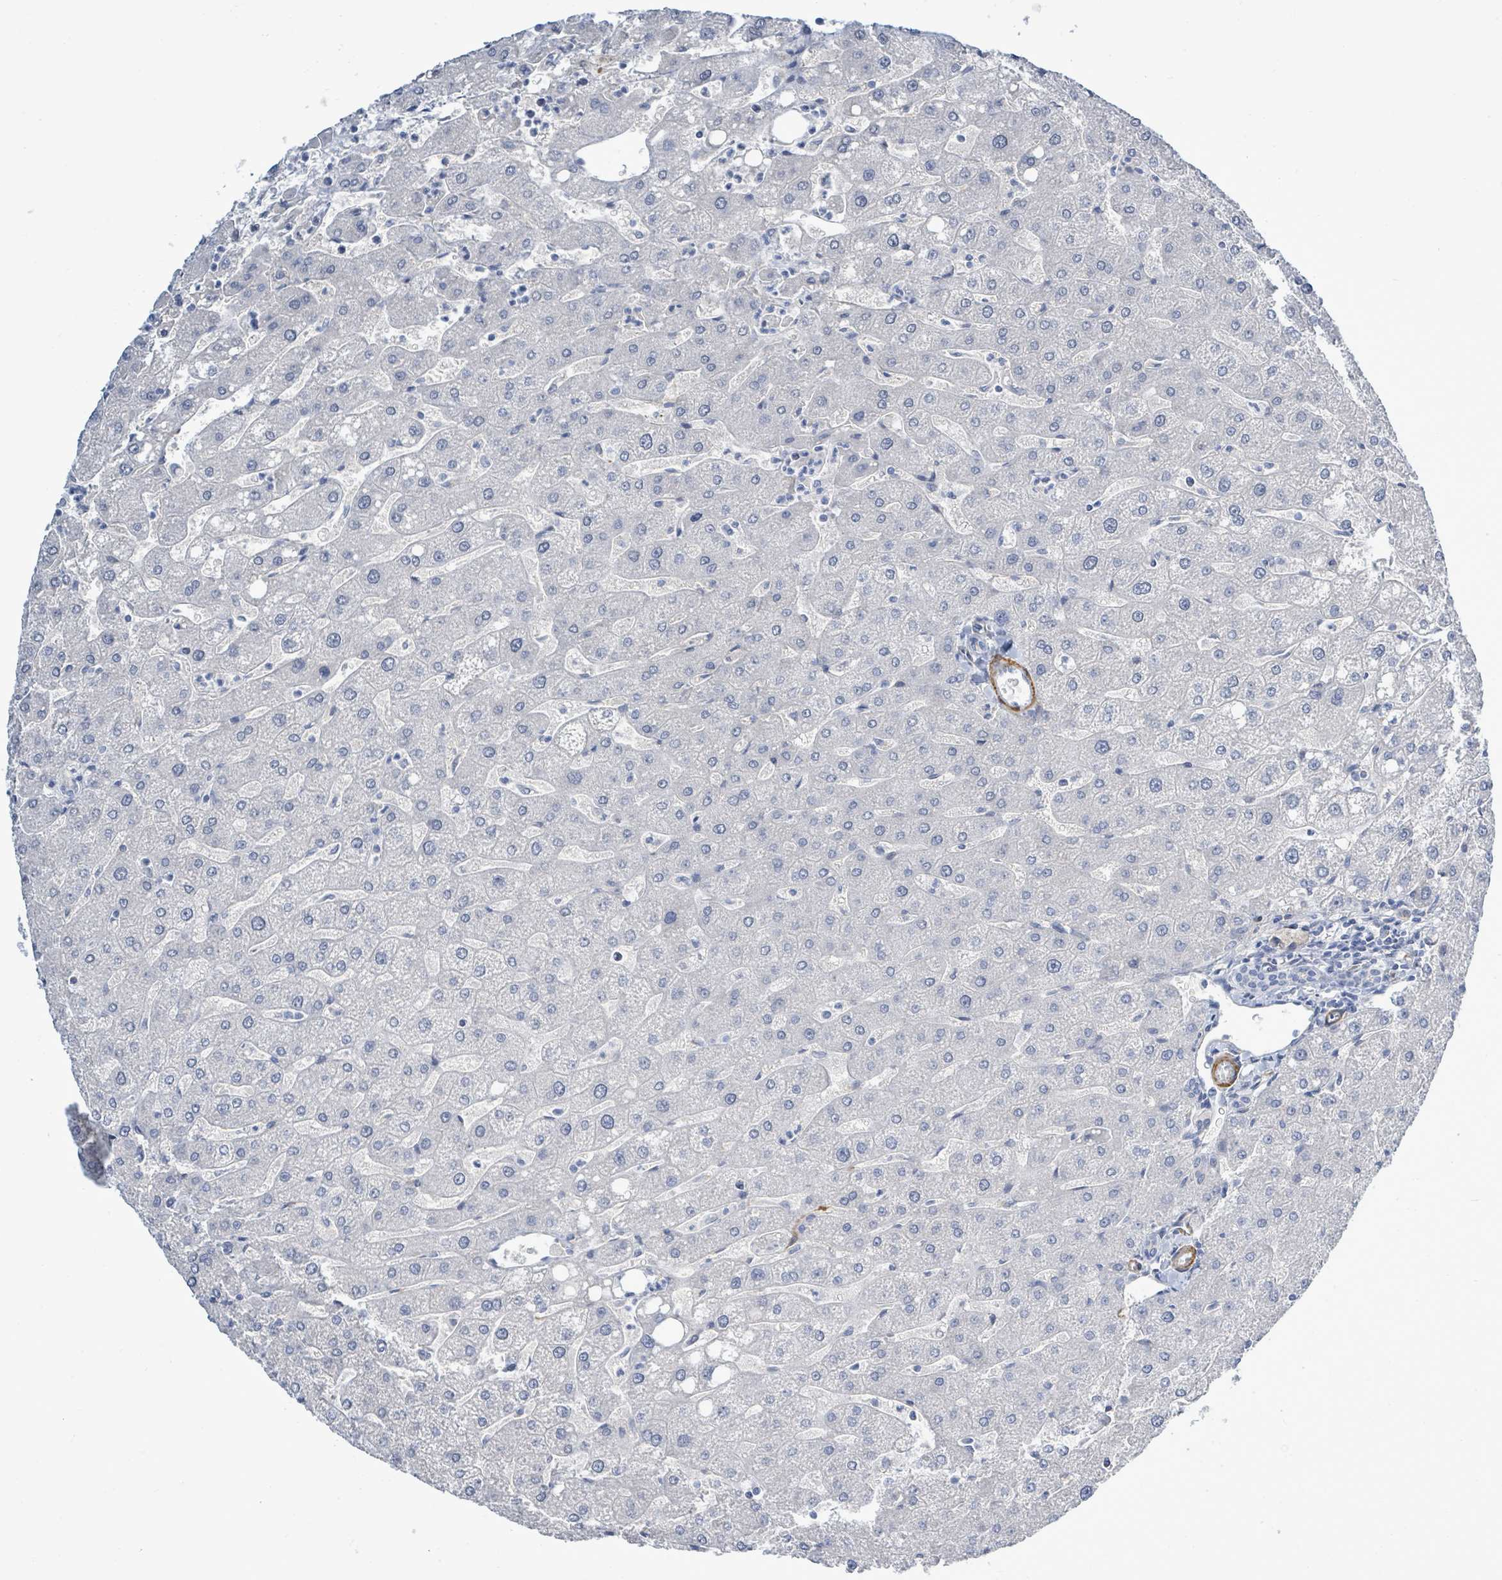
{"staining": {"intensity": "negative", "quantity": "none", "location": "none"}, "tissue": "liver", "cell_type": "Cholangiocytes", "image_type": "normal", "snomed": [{"axis": "morphology", "description": "Normal tissue, NOS"}, {"axis": "topography", "description": "Liver"}], "caption": "Immunohistochemical staining of benign human liver reveals no significant expression in cholangiocytes. (Brightfield microscopy of DAB IHC at high magnification).", "gene": "DMRTC1B", "patient": {"sex": "male", "age": 67}}